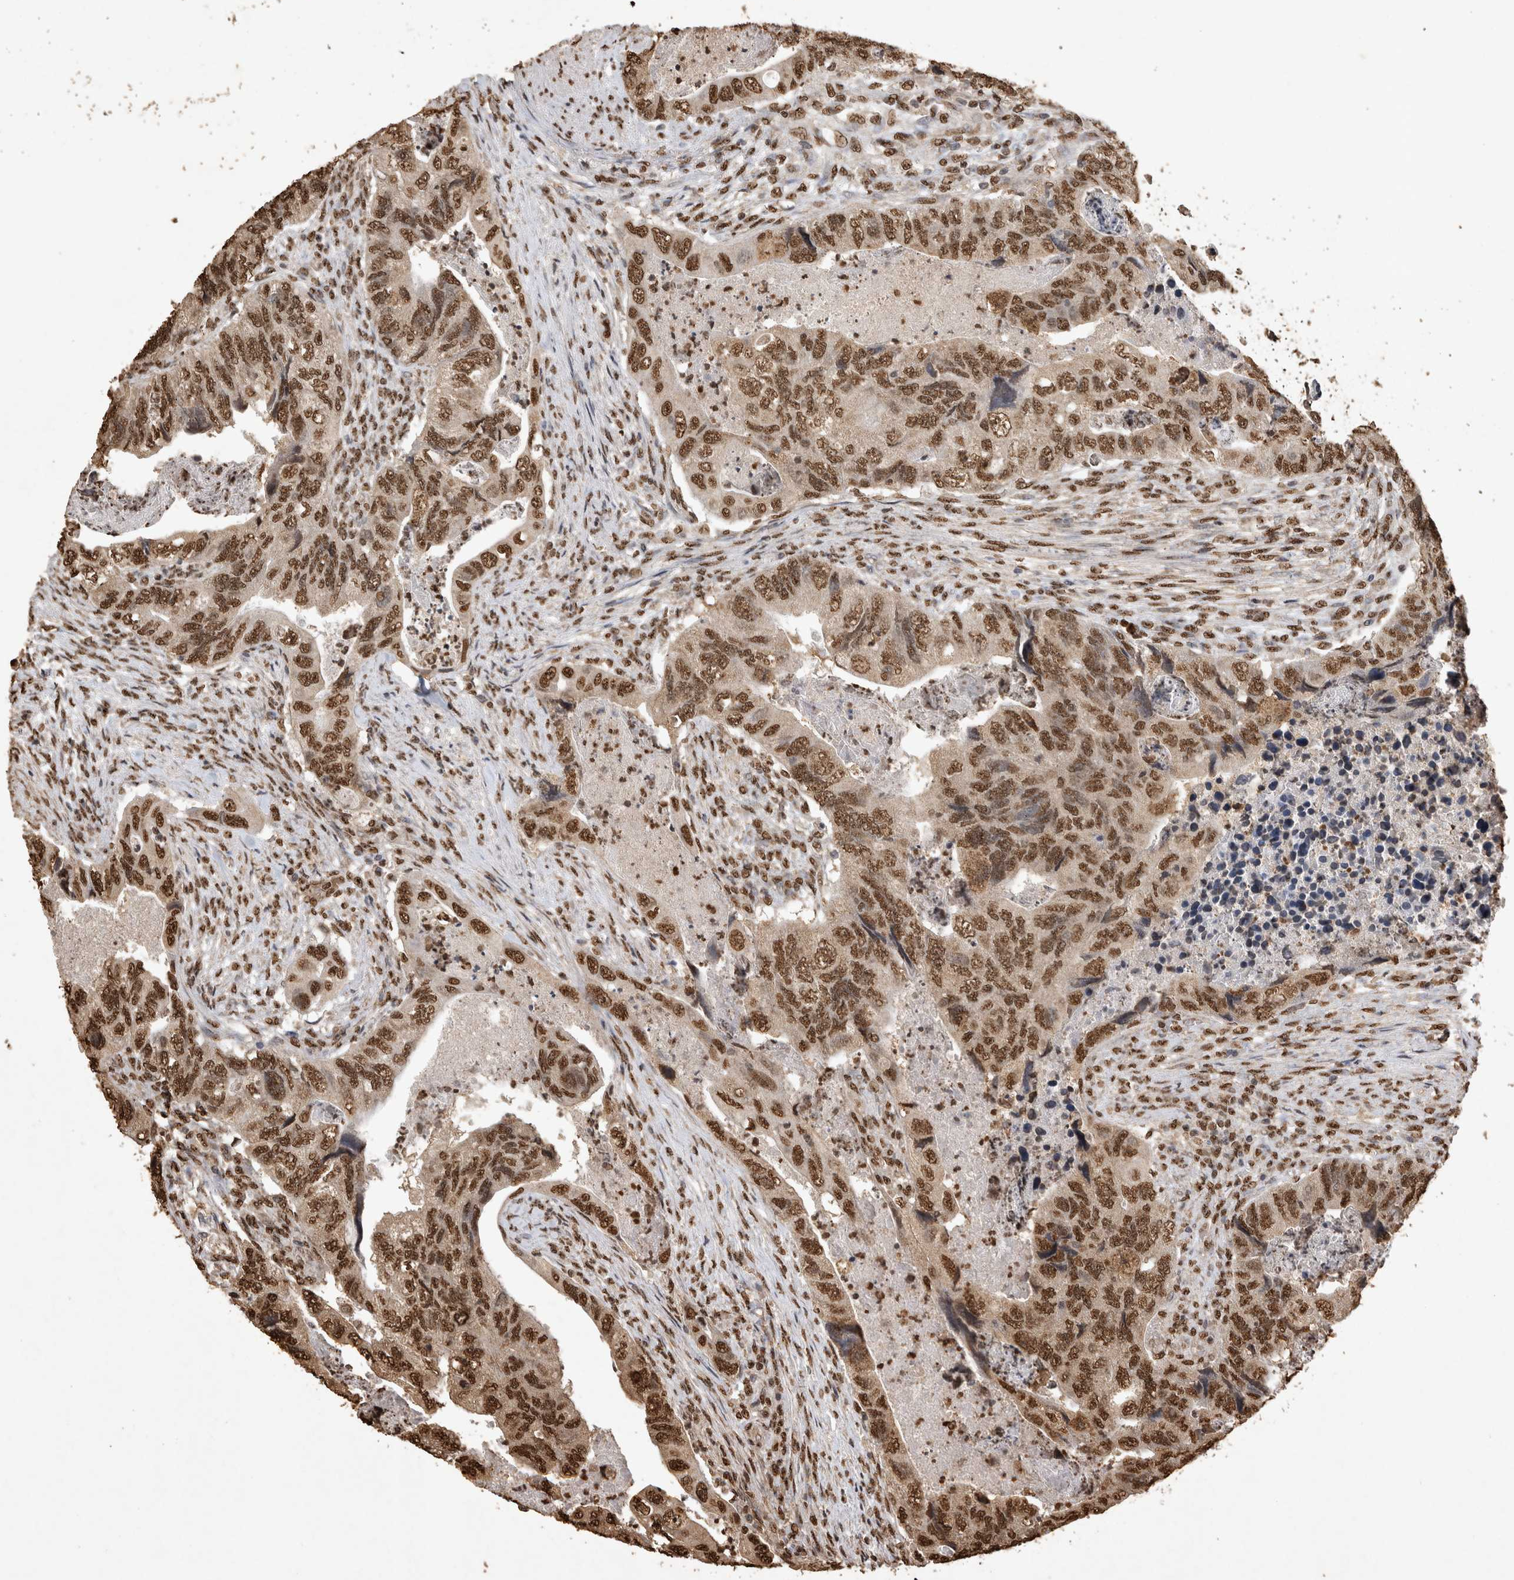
{"staining": {"intensity": "strong", "quantity": ">75%", "location": "nuclear"}, "tissue": "colorectal cancer", "cell_type": "Tumor cells", "image_type": "cancer", "snomed": [{"axis": "morphology", "description": "Adenocarcinoma, NOS"}, {"axis": "topography", "description": "Rectum"}], "caption": "Protein expression by IHC reveals strong nuclear positivity in approximately >75% of tumor cells in colorectal adenocarcinoma.", "gene": "OAS2", "patient": {"sex": "male", "age": 63}}